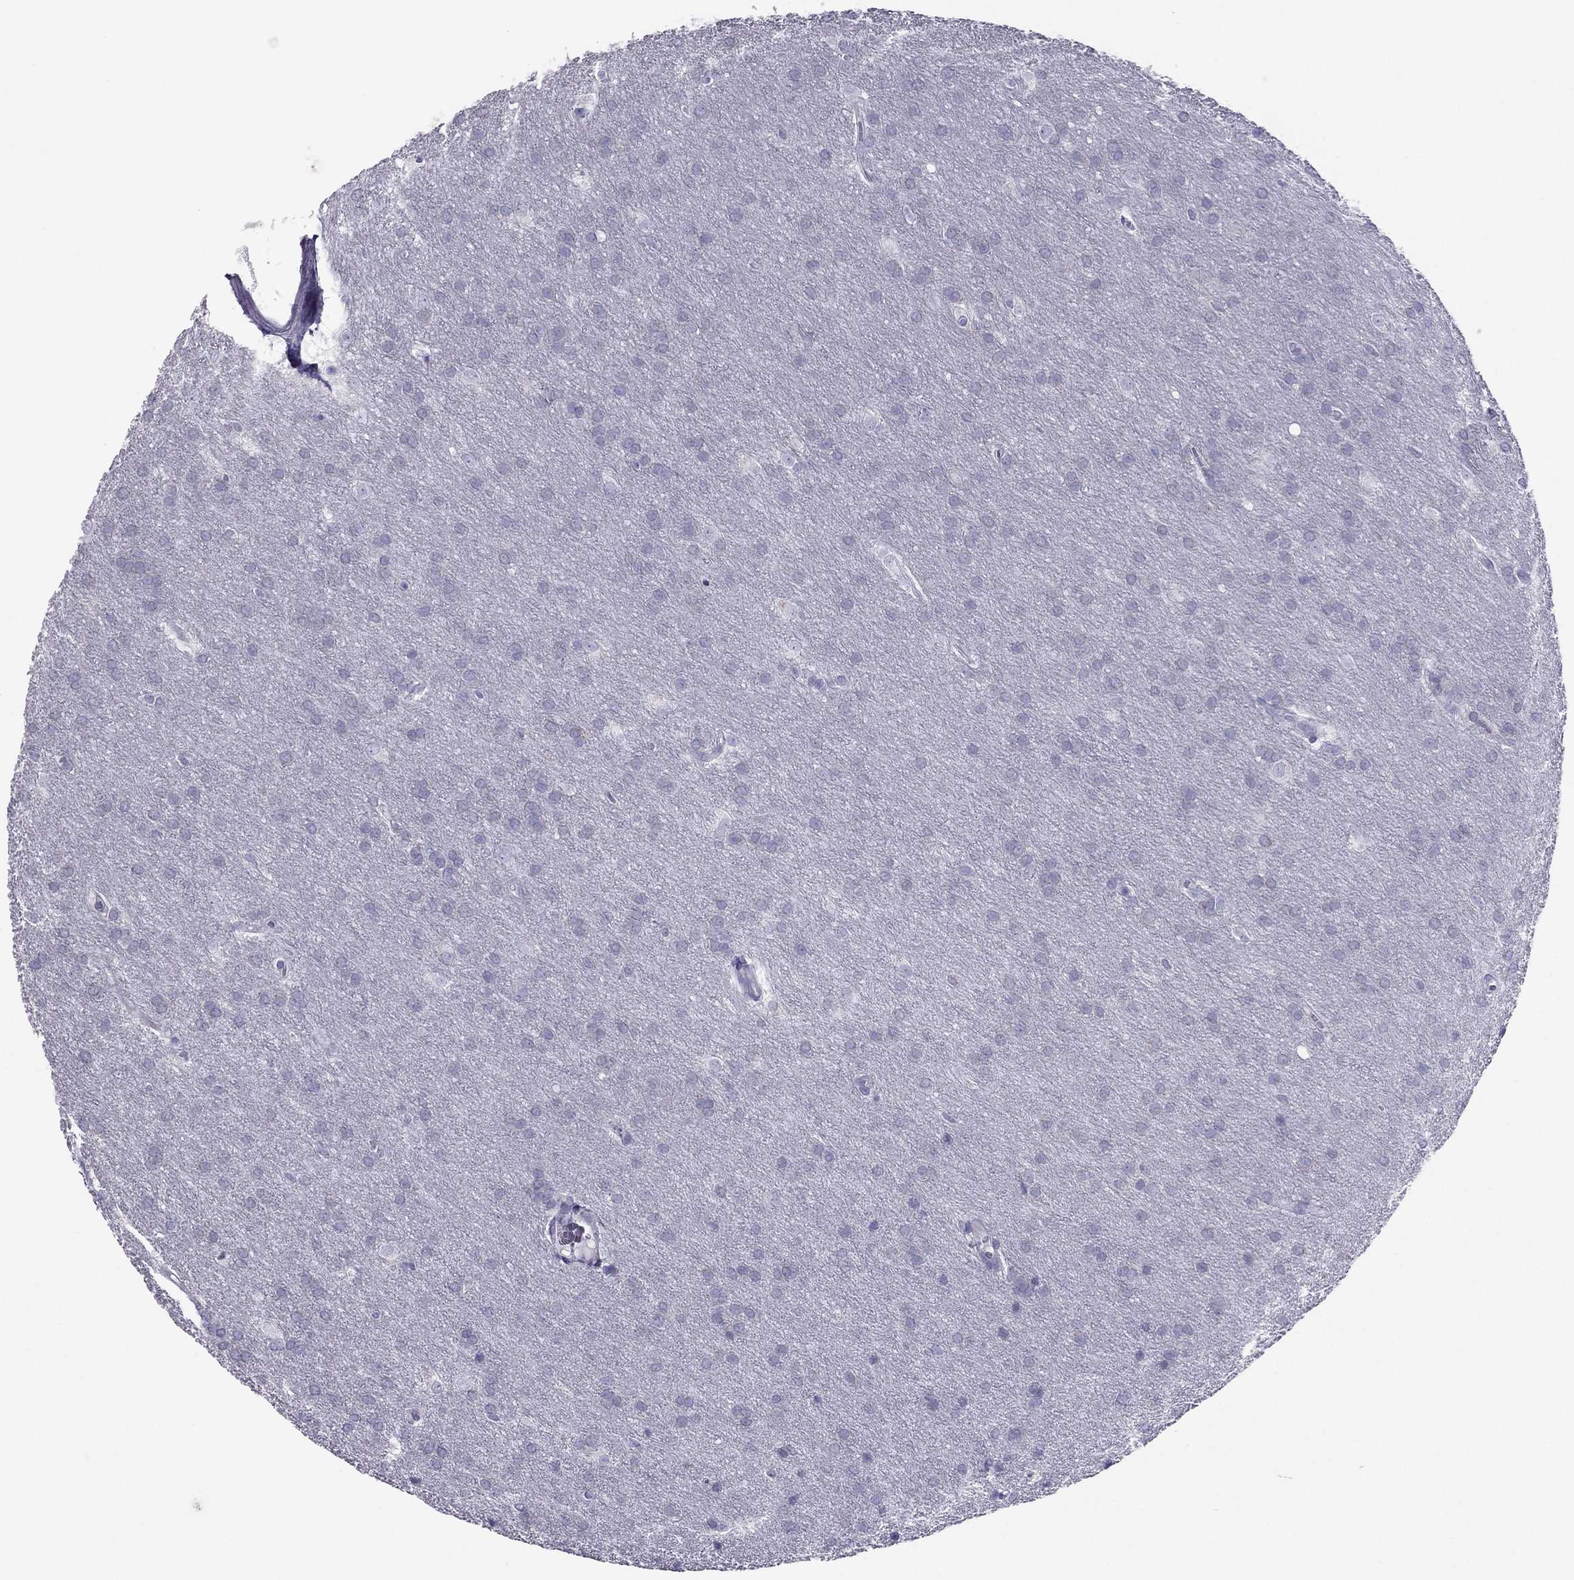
{"staining": {"intensity": "negative", "quantity": "none", "location": "none"}, "tissue": "glioma", "cell_type": "Tumor cells", "image_type": "cancer", "snomed": [{"axis": "morphology", "description": "Glioma, malignant, Low grade"}, {"axis": "topography", "description": "Brain"}], "caption": "IHC of malignant glioma (low-grade) exhibits no staining in tumor cells. Brightfield microscopy of immunohistochemistry stained with DAB (3,3'-diaminobenzidine) (brown) and hematoxylin (blue), captured at high magnification.", "gene": "MAEL", "patient": {"sex": "female", "age": 32}}